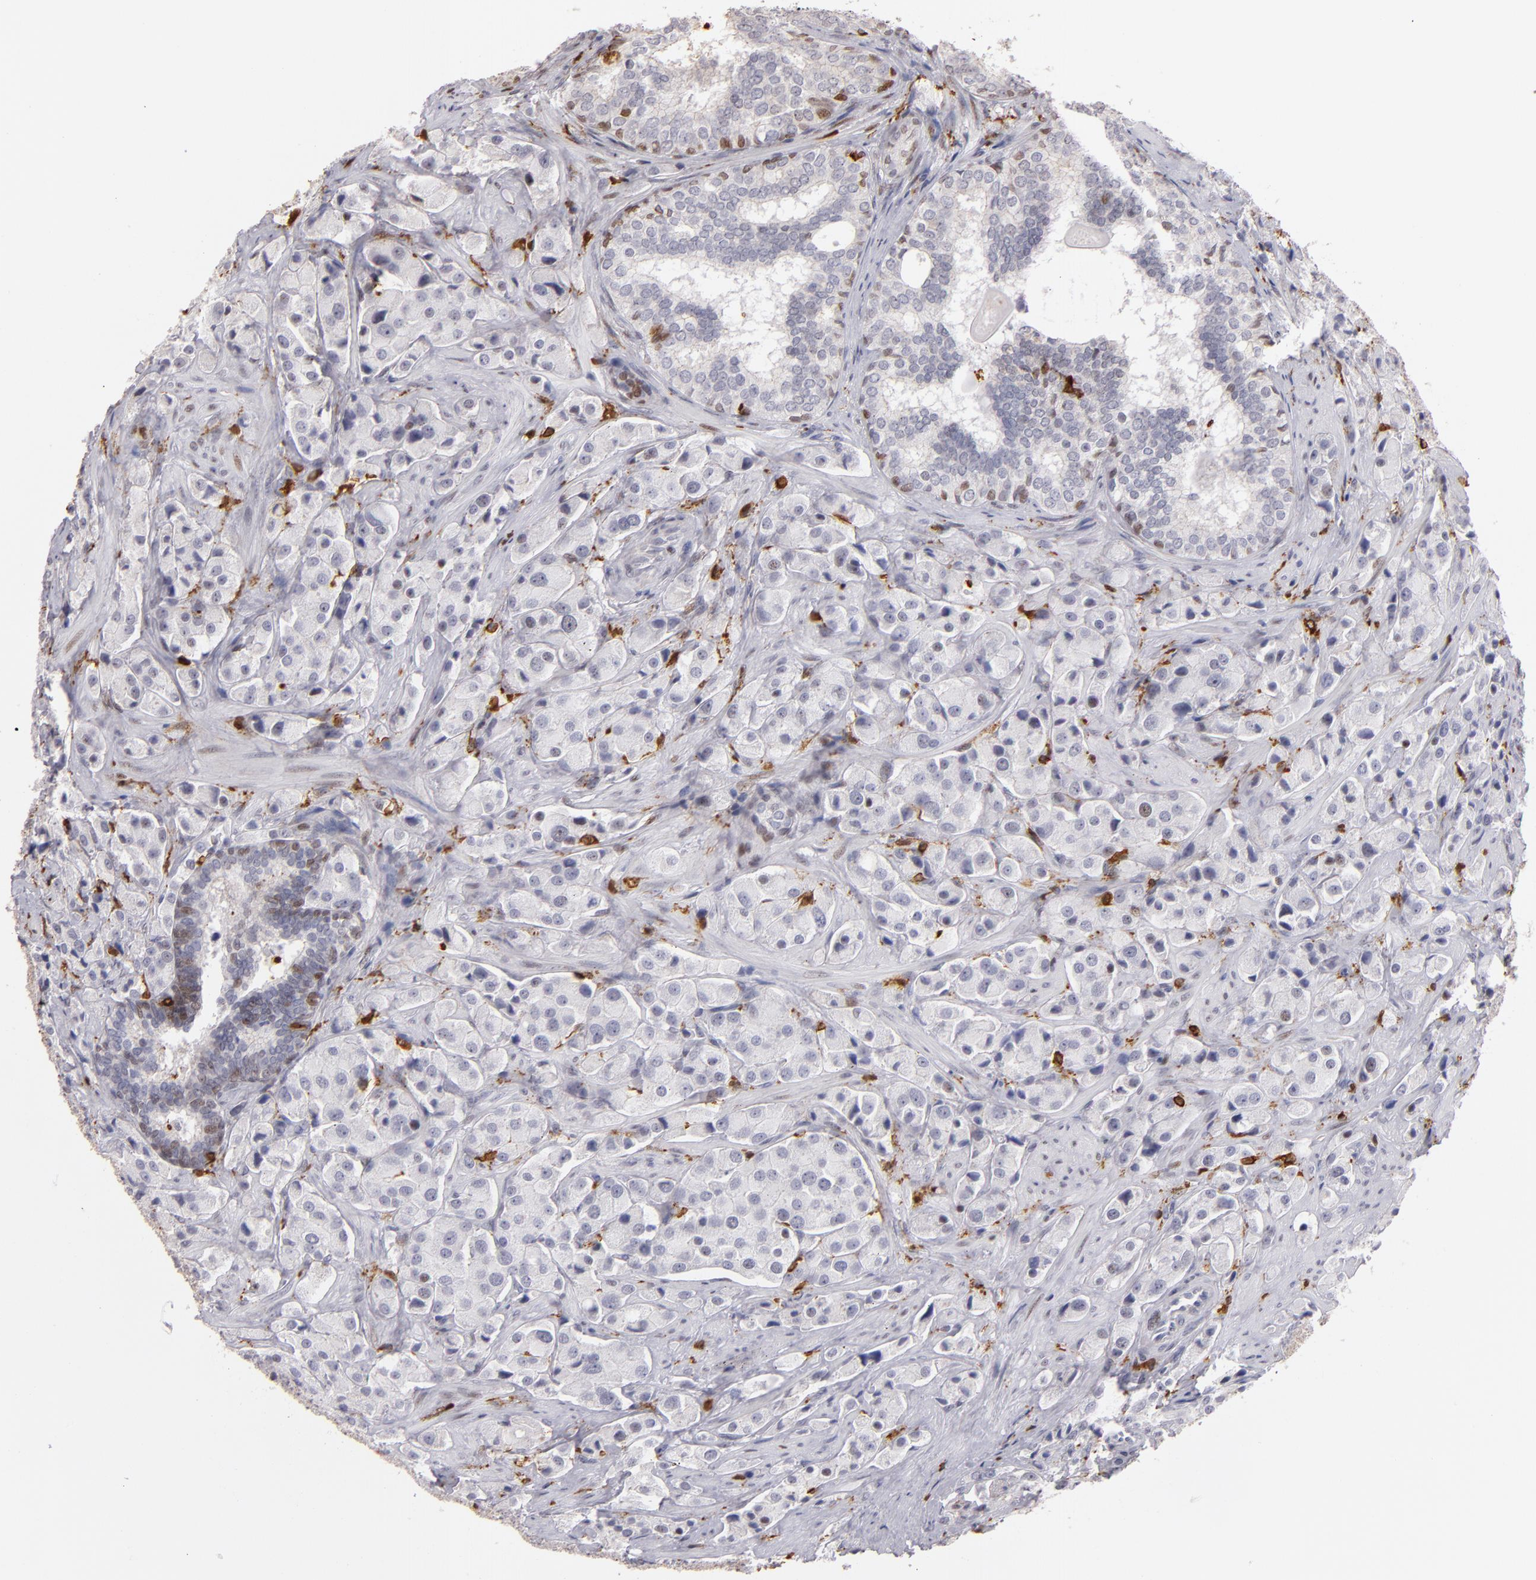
{"staining": {"intensity": "weak", "quantity": "<25%", "location": "nuclear"}, "tissue": "prostate cancer", "cell_type": "Tumor cells", "image_type": "cancer", "snomed": [{"axis": "morphology", "description": "Adenocarcinoma, Medium grade"}, {"axis": "topography", "description": "Prostate"}], "caption": "Tumor cells are negative for protein expression in human adenocarcinoma (medium-grade) (prostate). (Stains: DAB immunohistochemistry with hematoxylin counter stain, Microscopy: brightfield microscopy at high magnification).", "gene": "WAS", "patient": {"sex": "male", "age": 70}}